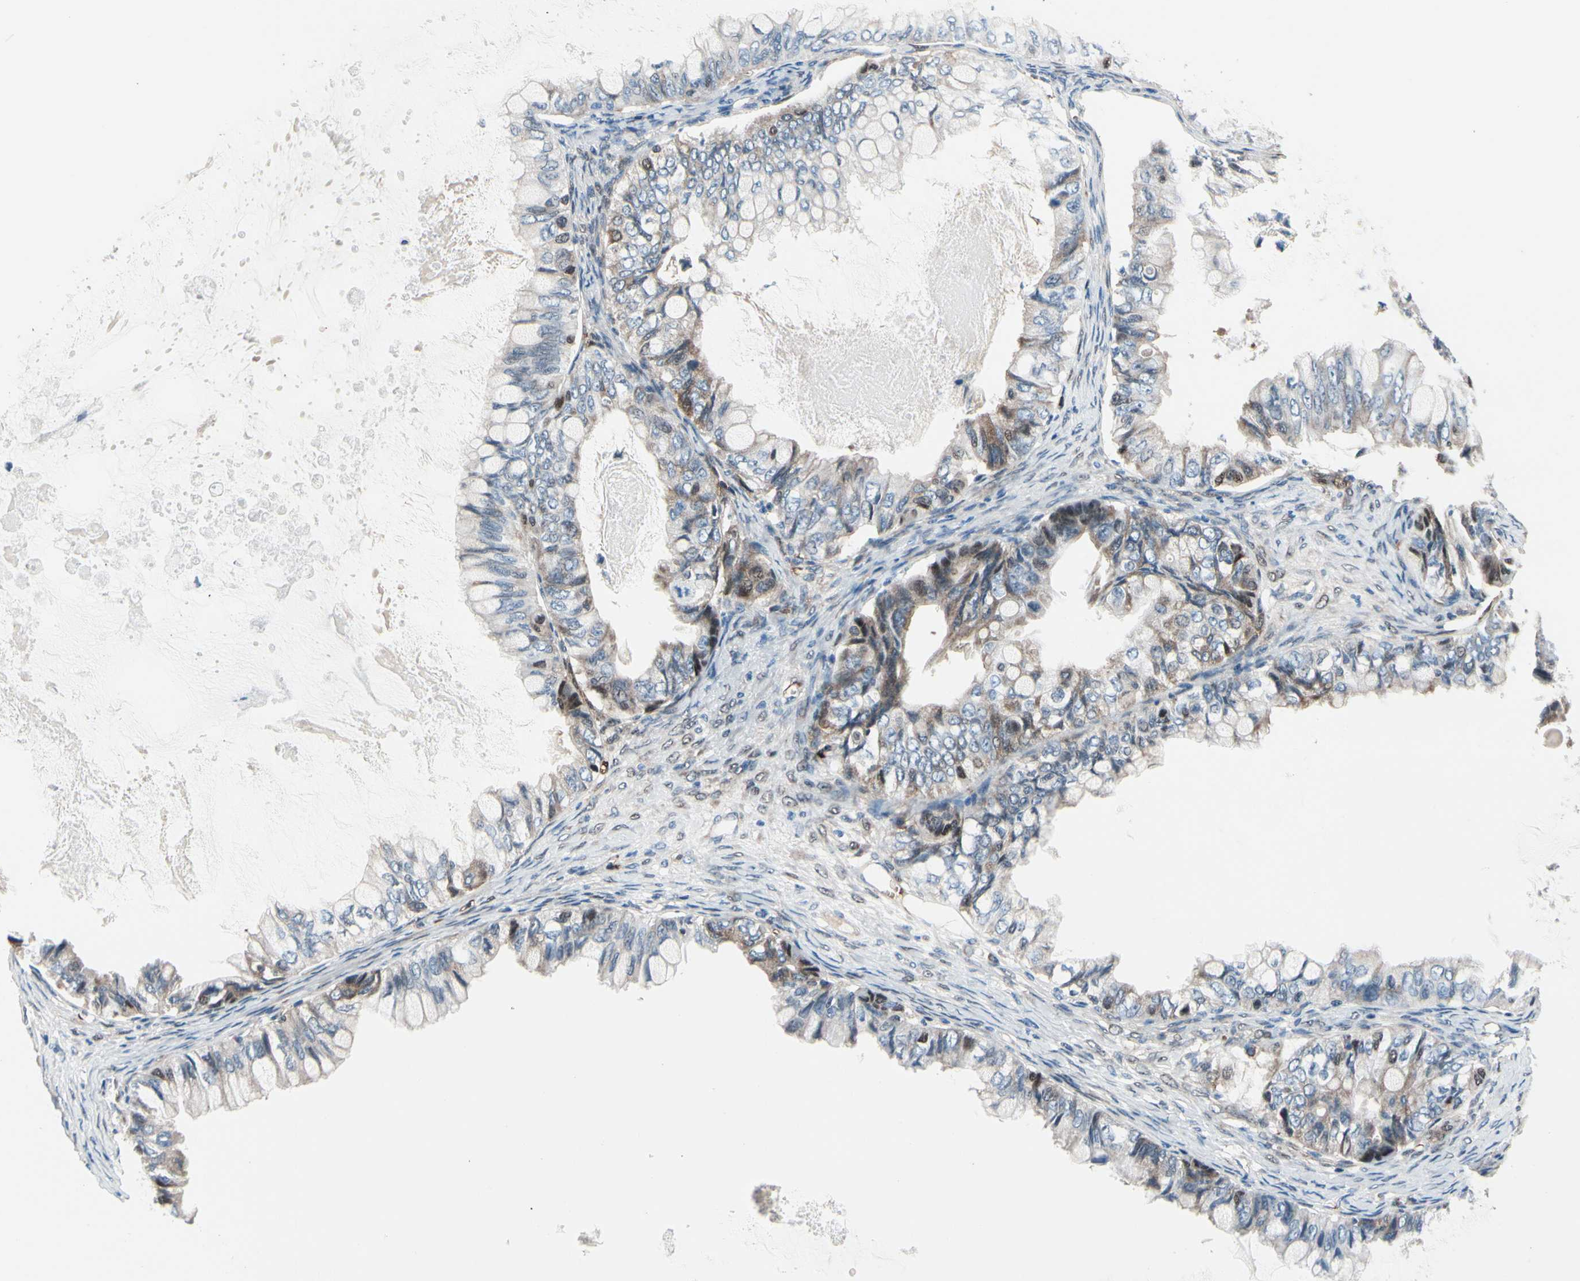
{"staining": {"intensity": "weak", "quantity": "<25%", "location": "cytoplasmic/membranous,nuclear"}, "tissue": "ovarian cancer", "cell_type": "Tumor cells", "image_type": "cancer", "snomed": [{"axis": "morphology", "description": "Cystadenocarcinoma, mucinous, NOS"}, {"axis": "topography", "description": "Ovary"}], "caption": "An image of human ovarian mucinous cystadenocarcinoma is negative for staining in tumor cells.", "gene": "PRDX2", "patient": {"sex": "female", "age": 80}}